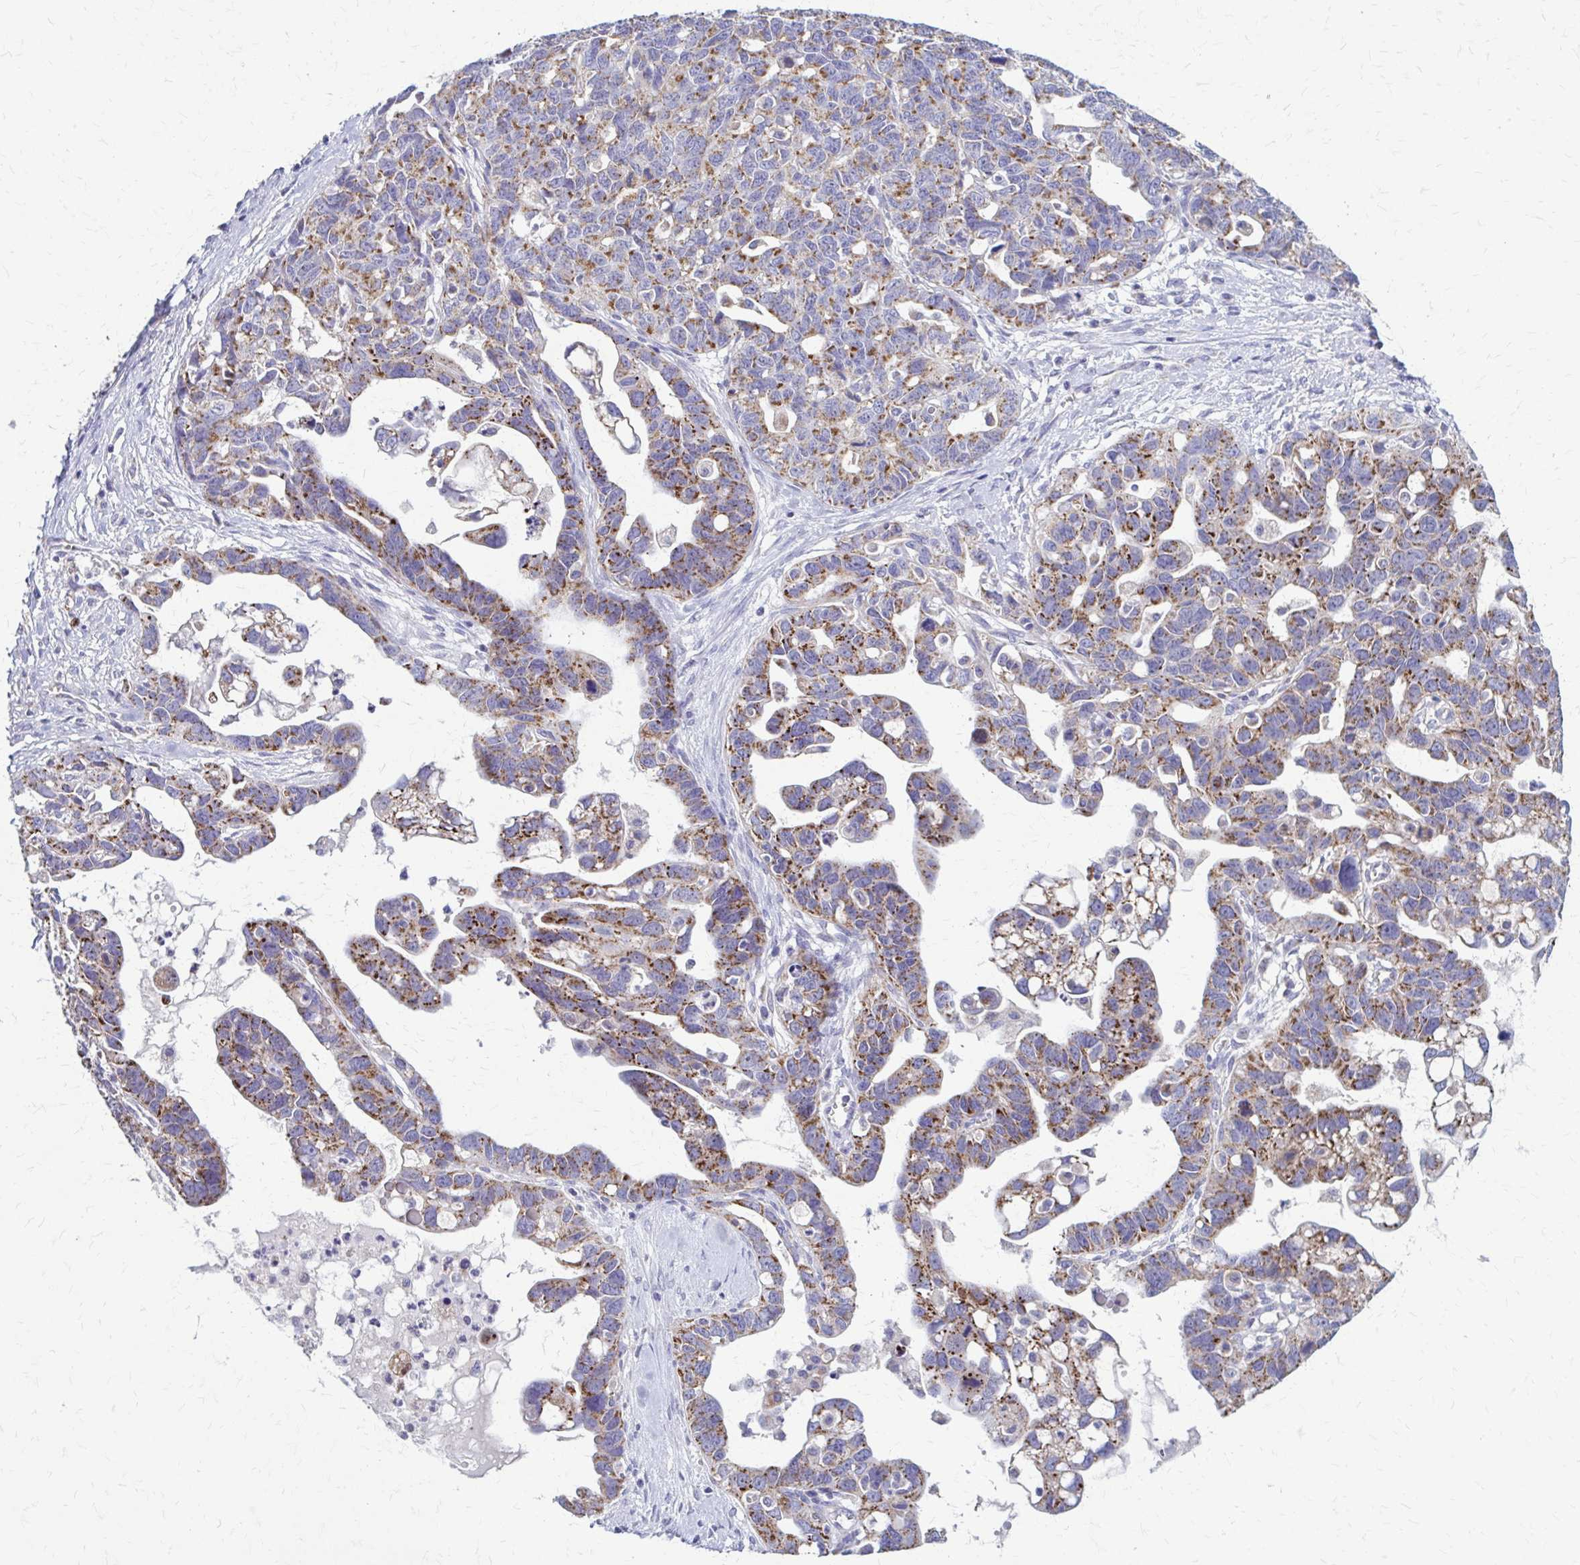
{"staining": {"intensity": "strong", "quantity": ">75%", "location": "cytoplasmic/membranous"}, "tissue": "ovarian cancer", "cell_type": "Tumor cells", "image_type": "cancer", "snomed": [{"axis": "morphology", "description": "Cystadenocarcinoma, serous, NOS"}, {"axis": "topography", "description": "Ovary"}], "caption": "This image demonstrates immunohistochemistry staining of serous cystadenocarcinoma (ovarian), with high strong cytoplasmic/membranous expression in approximately >75% of tumor cells.", "gene": "SAMD13", "patient": {"sex": "female", "age": 69}}